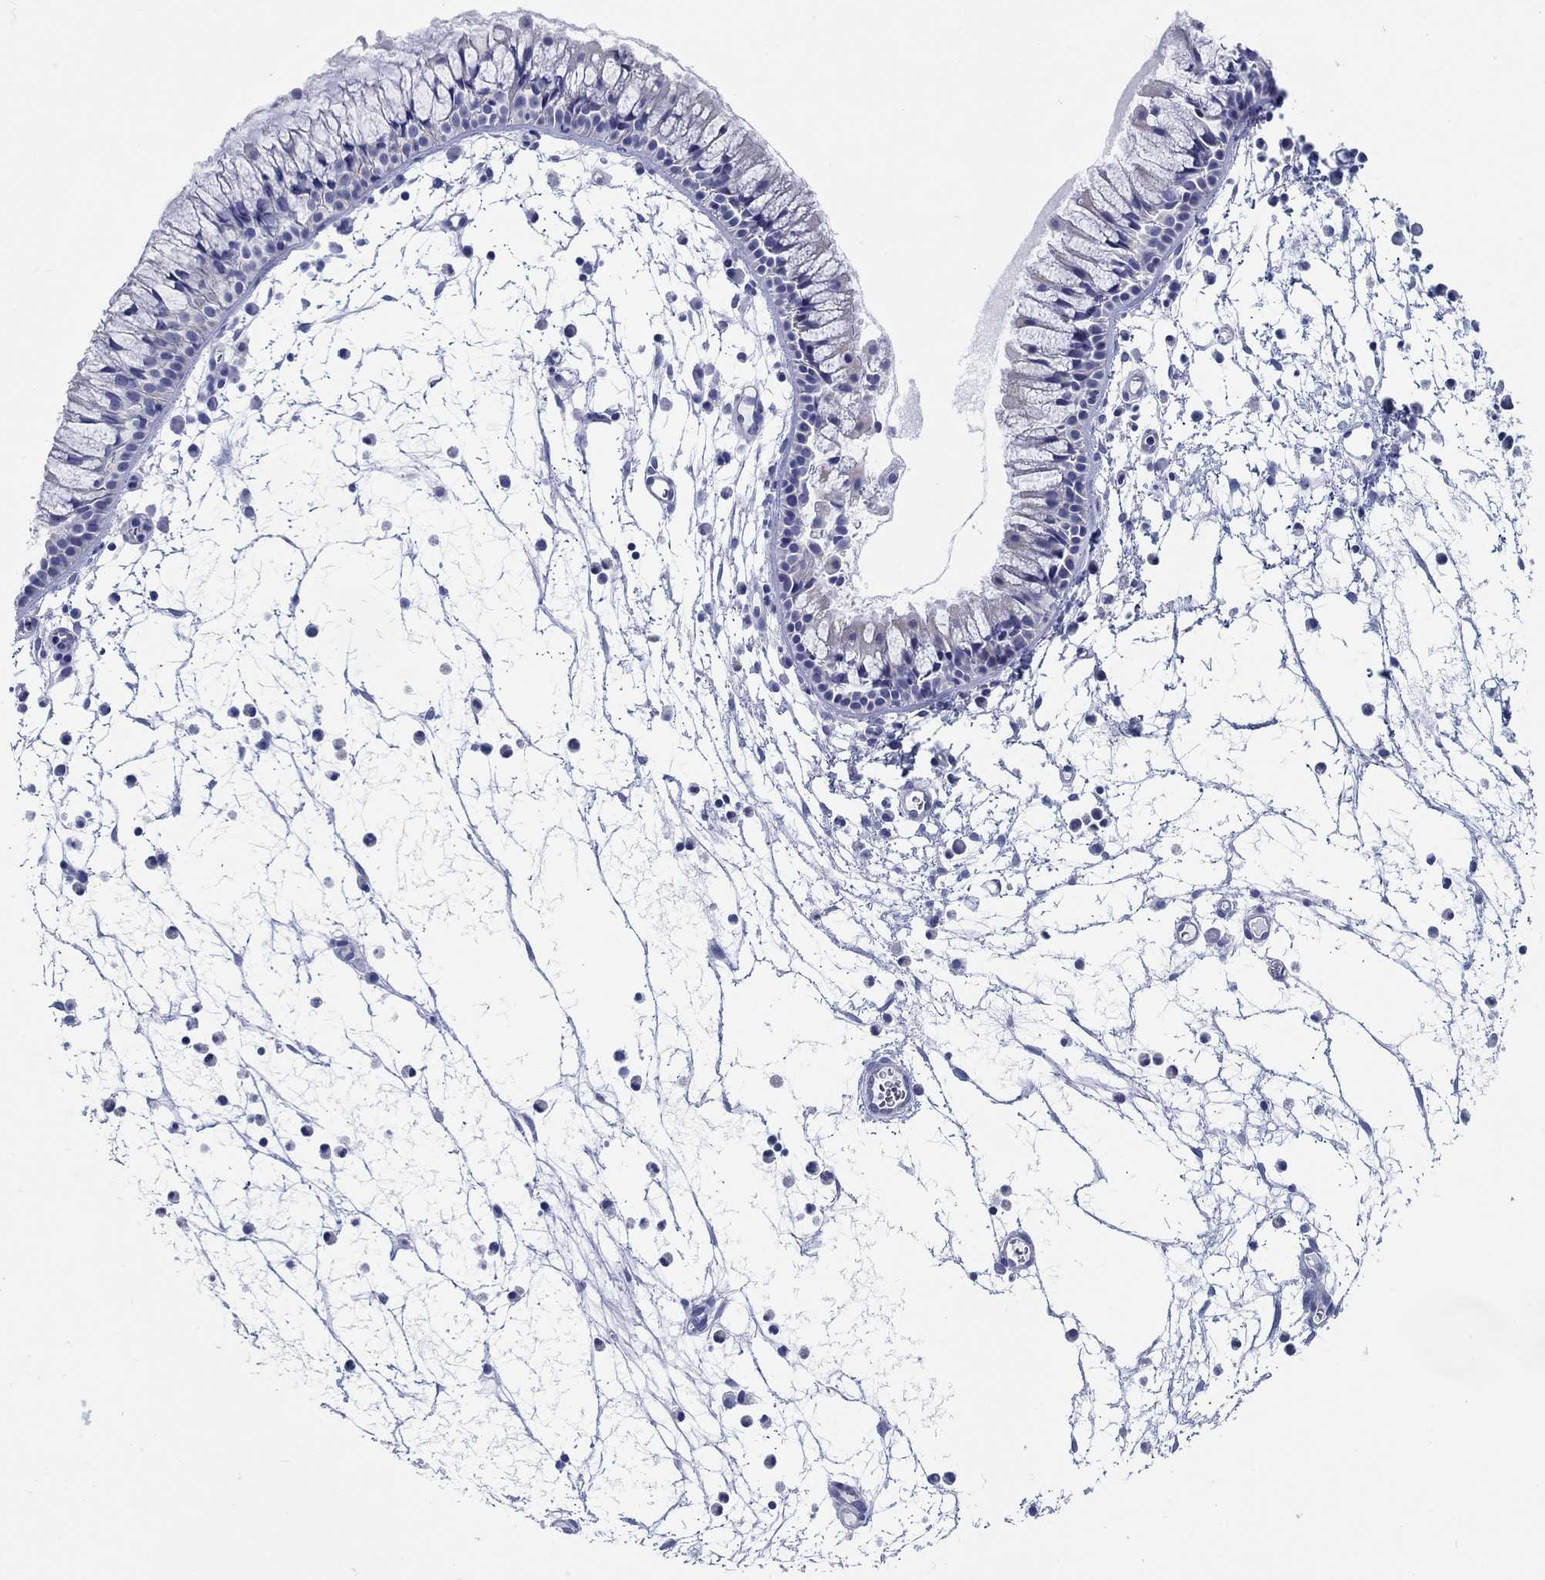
{"staining": {"intensity": "negative", "quantity": "none", "location": "none"}, "tissue": "nasopharynx", "cell_type": "Respiratory epithelial cells", "image_type": "normal", "snomed": [{"axis": "morphology", "description": "Normal tissue, NOS"}, {"axis": "topography", "description": "Nasopharynx"}], "caption": "Human nasopharynx stained for a protein using immunohistochemistry shows no expression in respiratory epithelial cells.", "gene": "RD3L", "patient": {"sex": "female", "age": 73}}